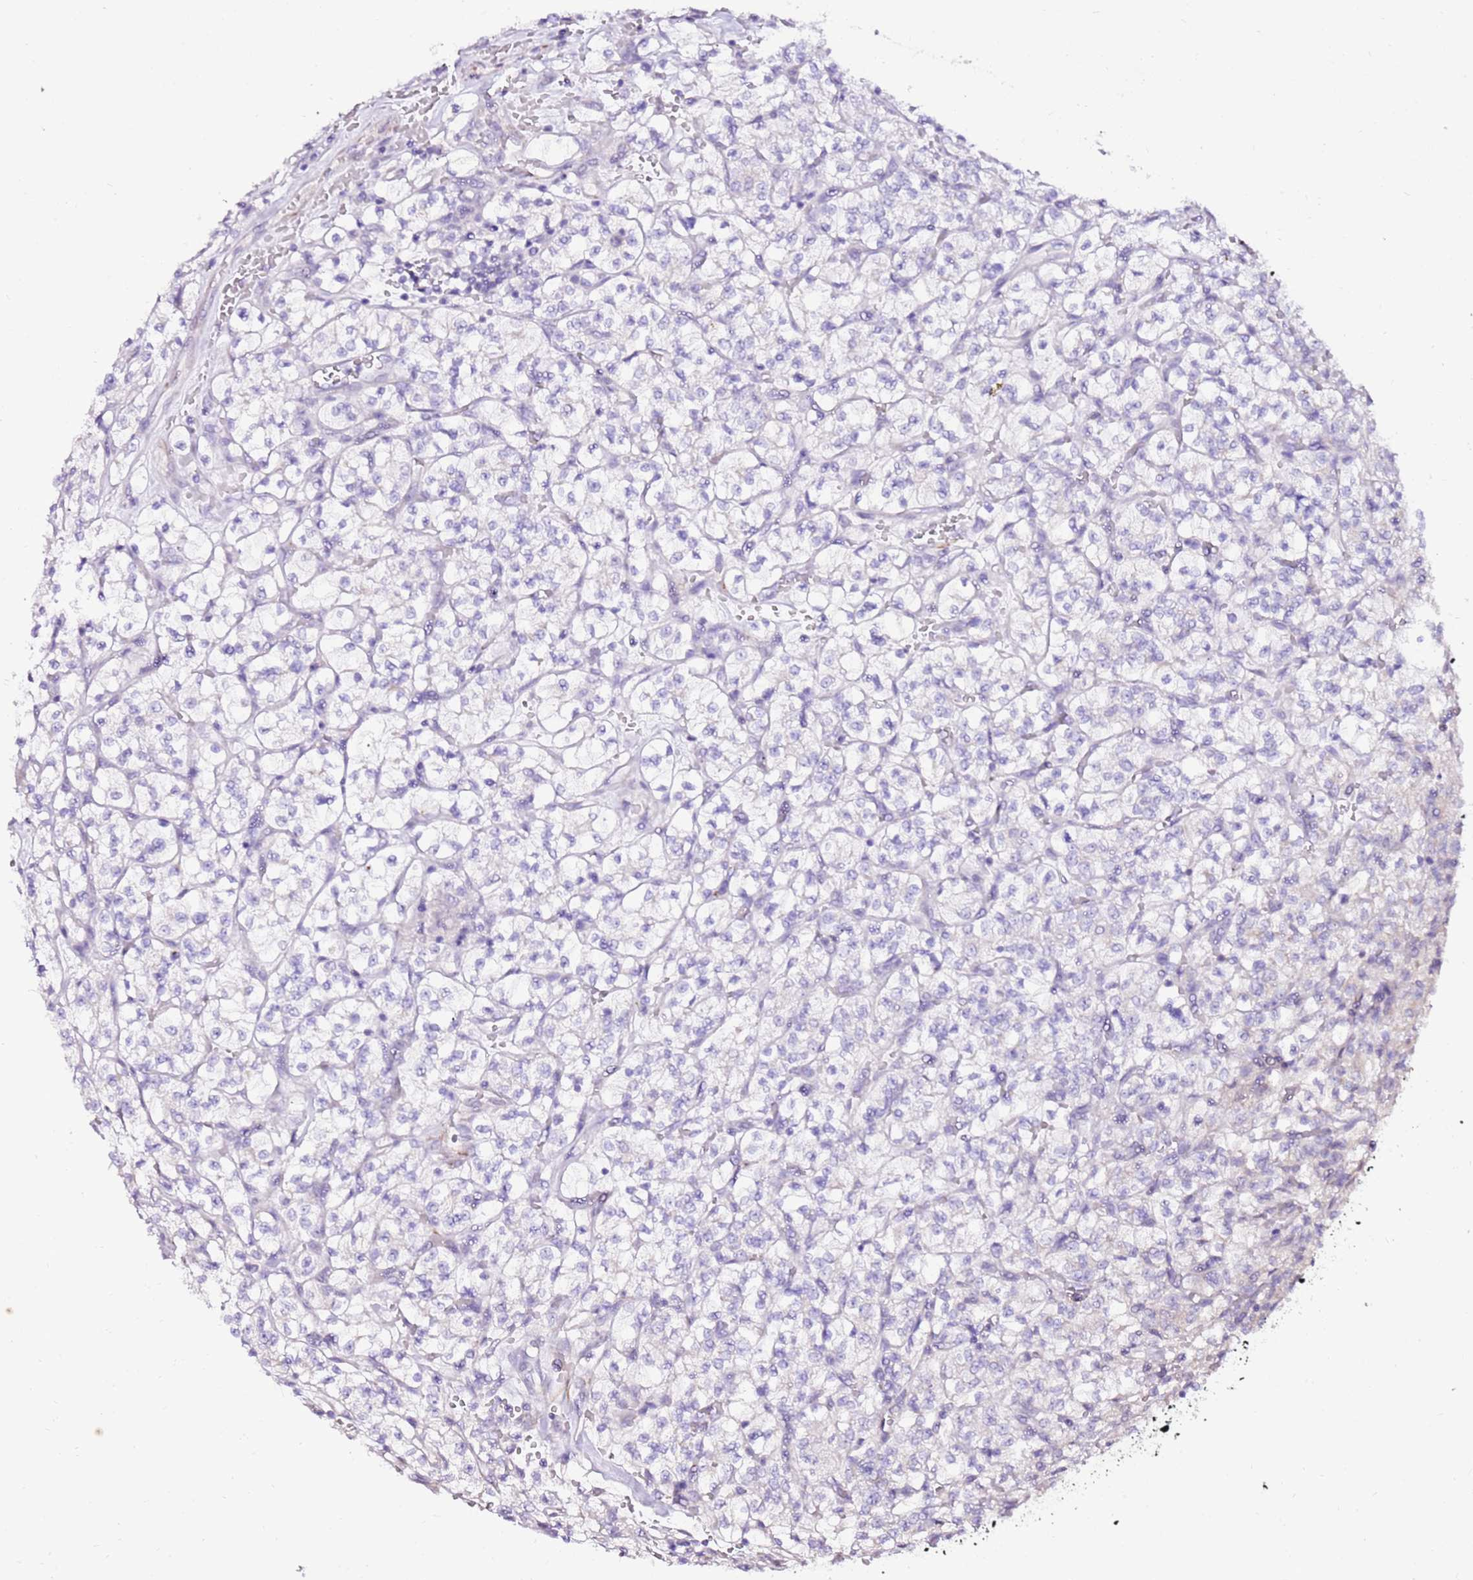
{"staining": {"intensity": "negative", "quantity": "none", "location": "none"}, "tissue": "renal cancer", "cell_type": "Tumor cells", "image_type": "cancer", "snomed": [{"axis": "morphology", "description": "Adenocarcinoma, NOS"}, {"axis": "topography", "description": "Kidney"}], "caption": "Tumor cells are negative for protein expression in human renal cancer.", "gene": "ART5", "patient": {"sex": "female", "age": 64}}